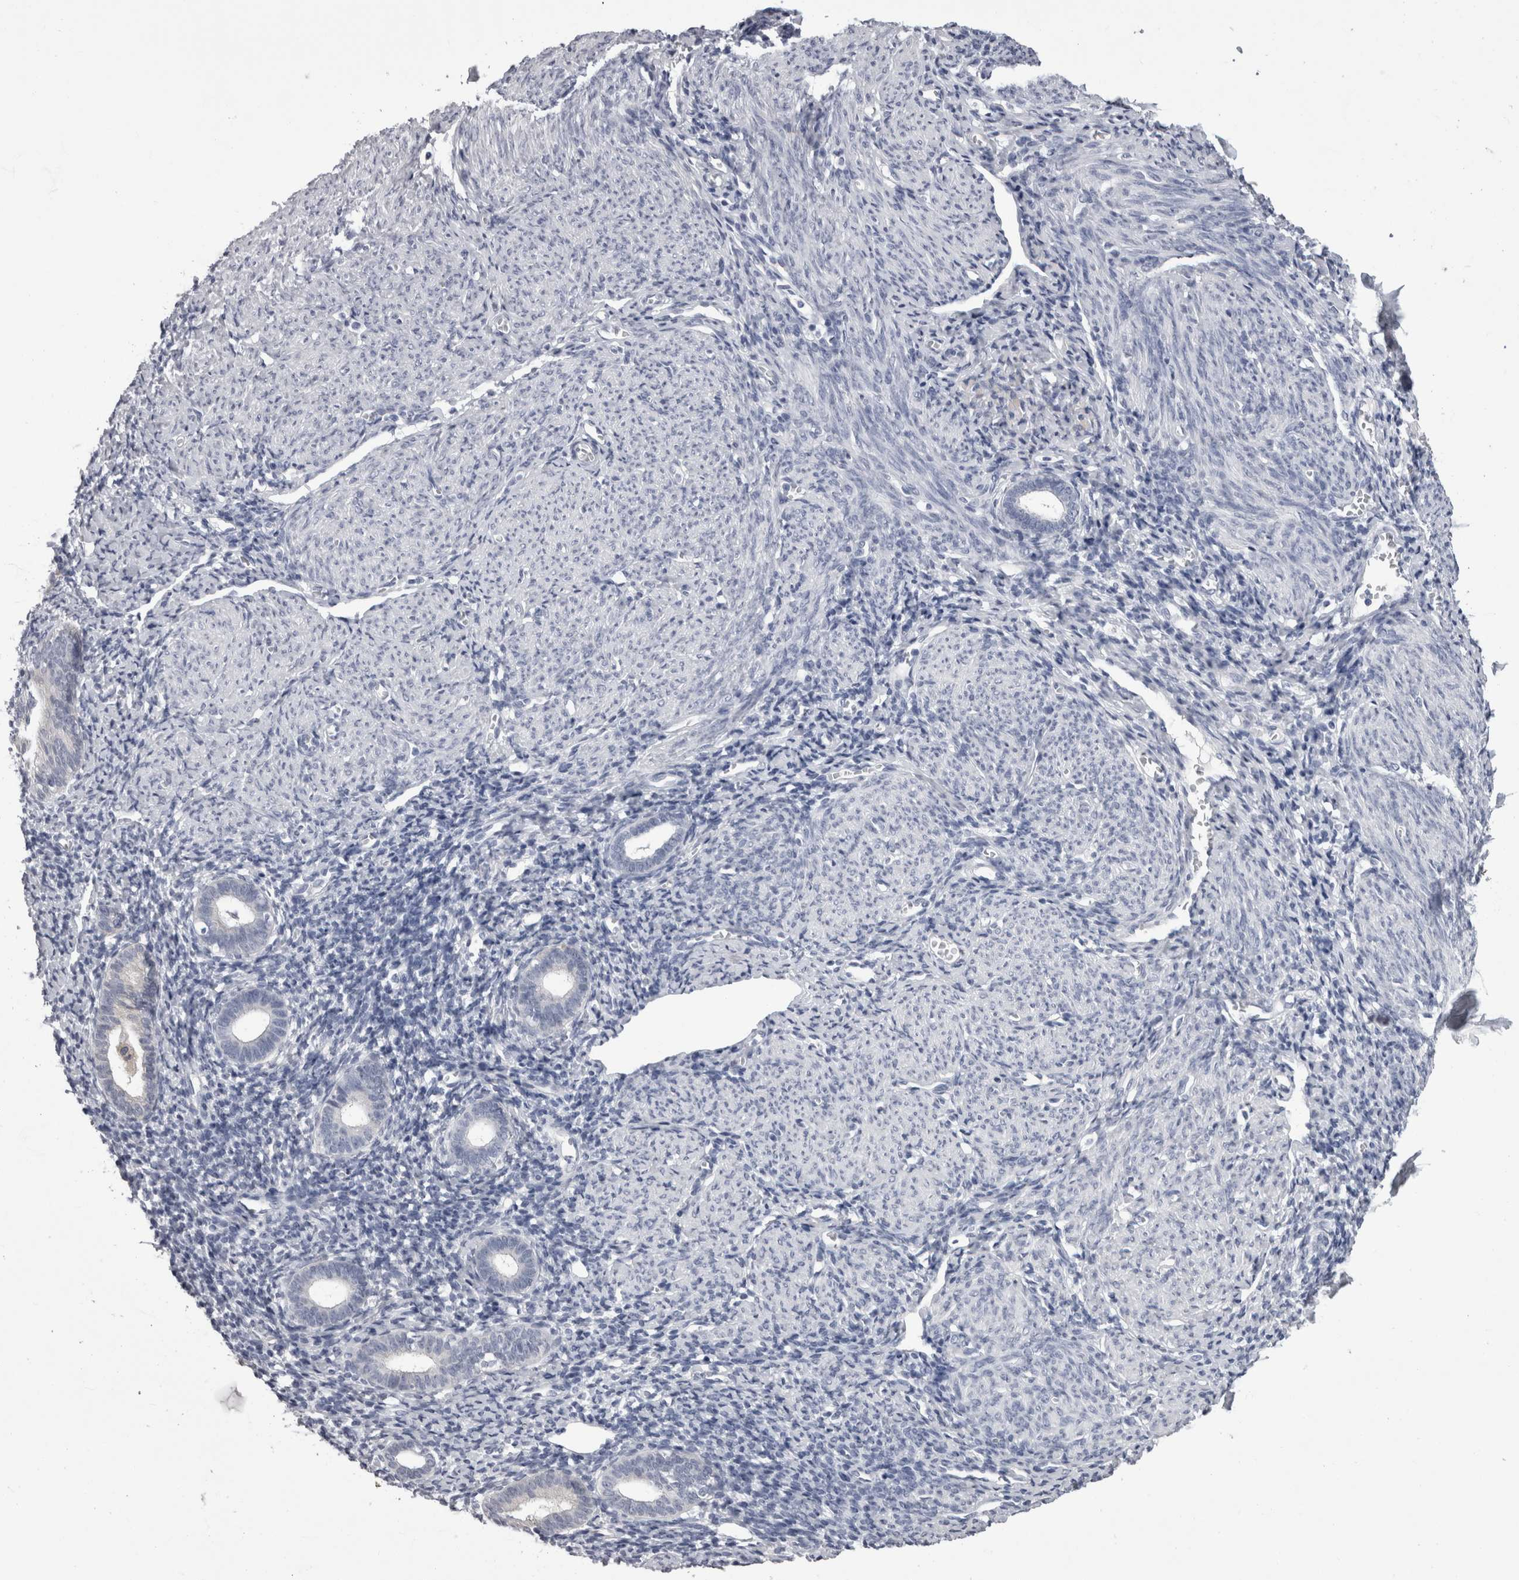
{"staining": {"intensity": "negative", "quantity": "none", "location": "none"}, "tissue": "endometrium", "cell_type": "Cells in endometrial stroma", "image_type": "normal", "snomed": [{"axis": "morphology", "description": "Normal tissue, NOS"}, {"axis": "morphology", "description": "Adenocarcinoma, NOS"}, {"axis": "topography", "description": "Endometrium"}], "caption": "High power microscopy micrograph of an immunohistochemistry histopathology image of normal endometrium, revealing no significant positivity in cells in endometrial stroma.", "gene": "AFMID", "patient": {"sex": "female", "age": 57}}